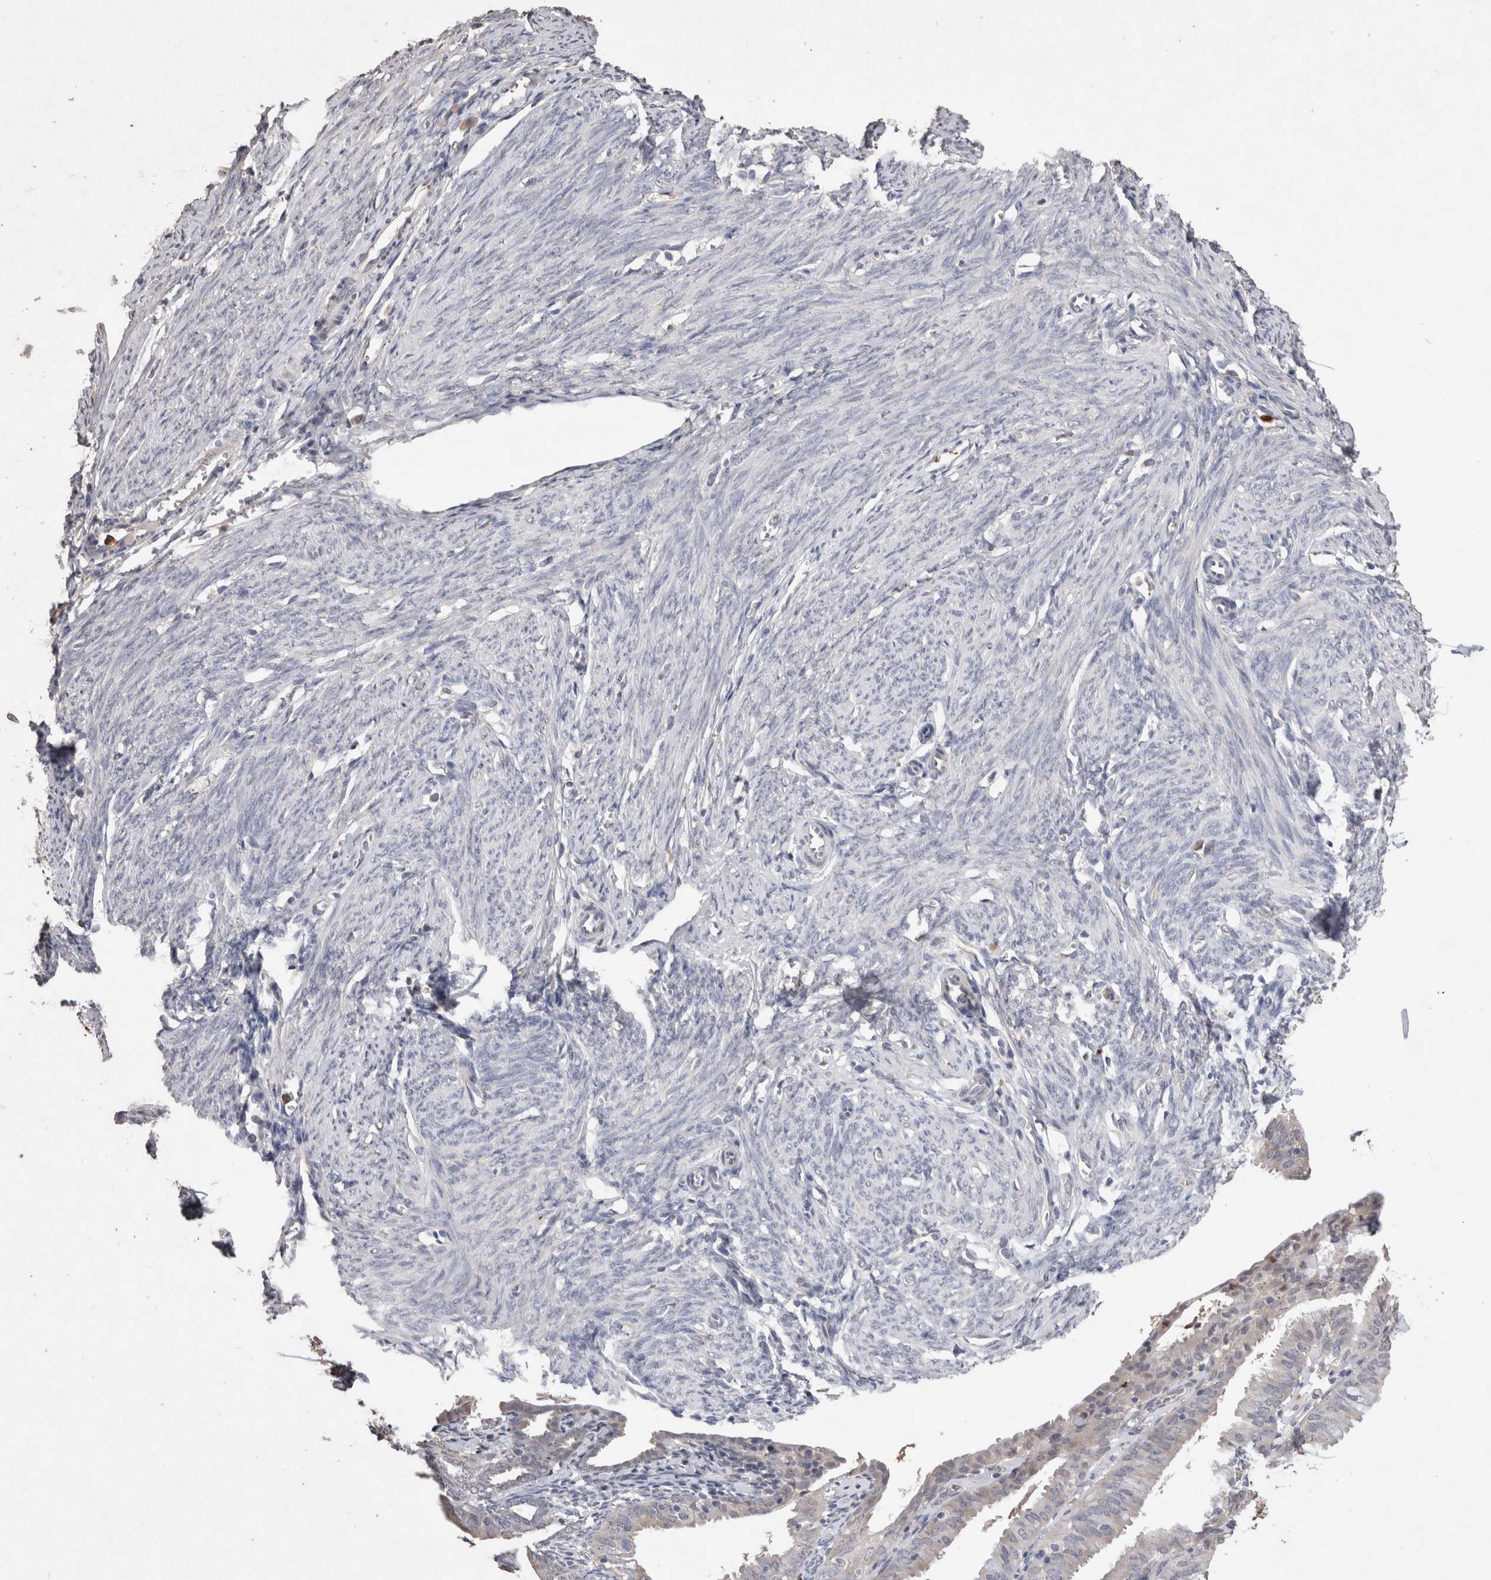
{"staining": {"intensity": "negative", "quantity": "none", "location": "none"}, "tissue": "endometrium", "cell_type": "Cells in endometrial stroma", "image_type": "normal", "snomed": [{"axis": "morphology", "description": "Normal tissue, NOS"}, {"axis": "morphology", "description": "Adenocarcinoma, NOS"}, {"axis": "topography", "description": "Endometrium"}], "caption": "The micrograph shows no significant expression in cells in endometrial stroma of endometrium.", "gene": "FABP7", "patient": {"sex": "female", "age": 57}}